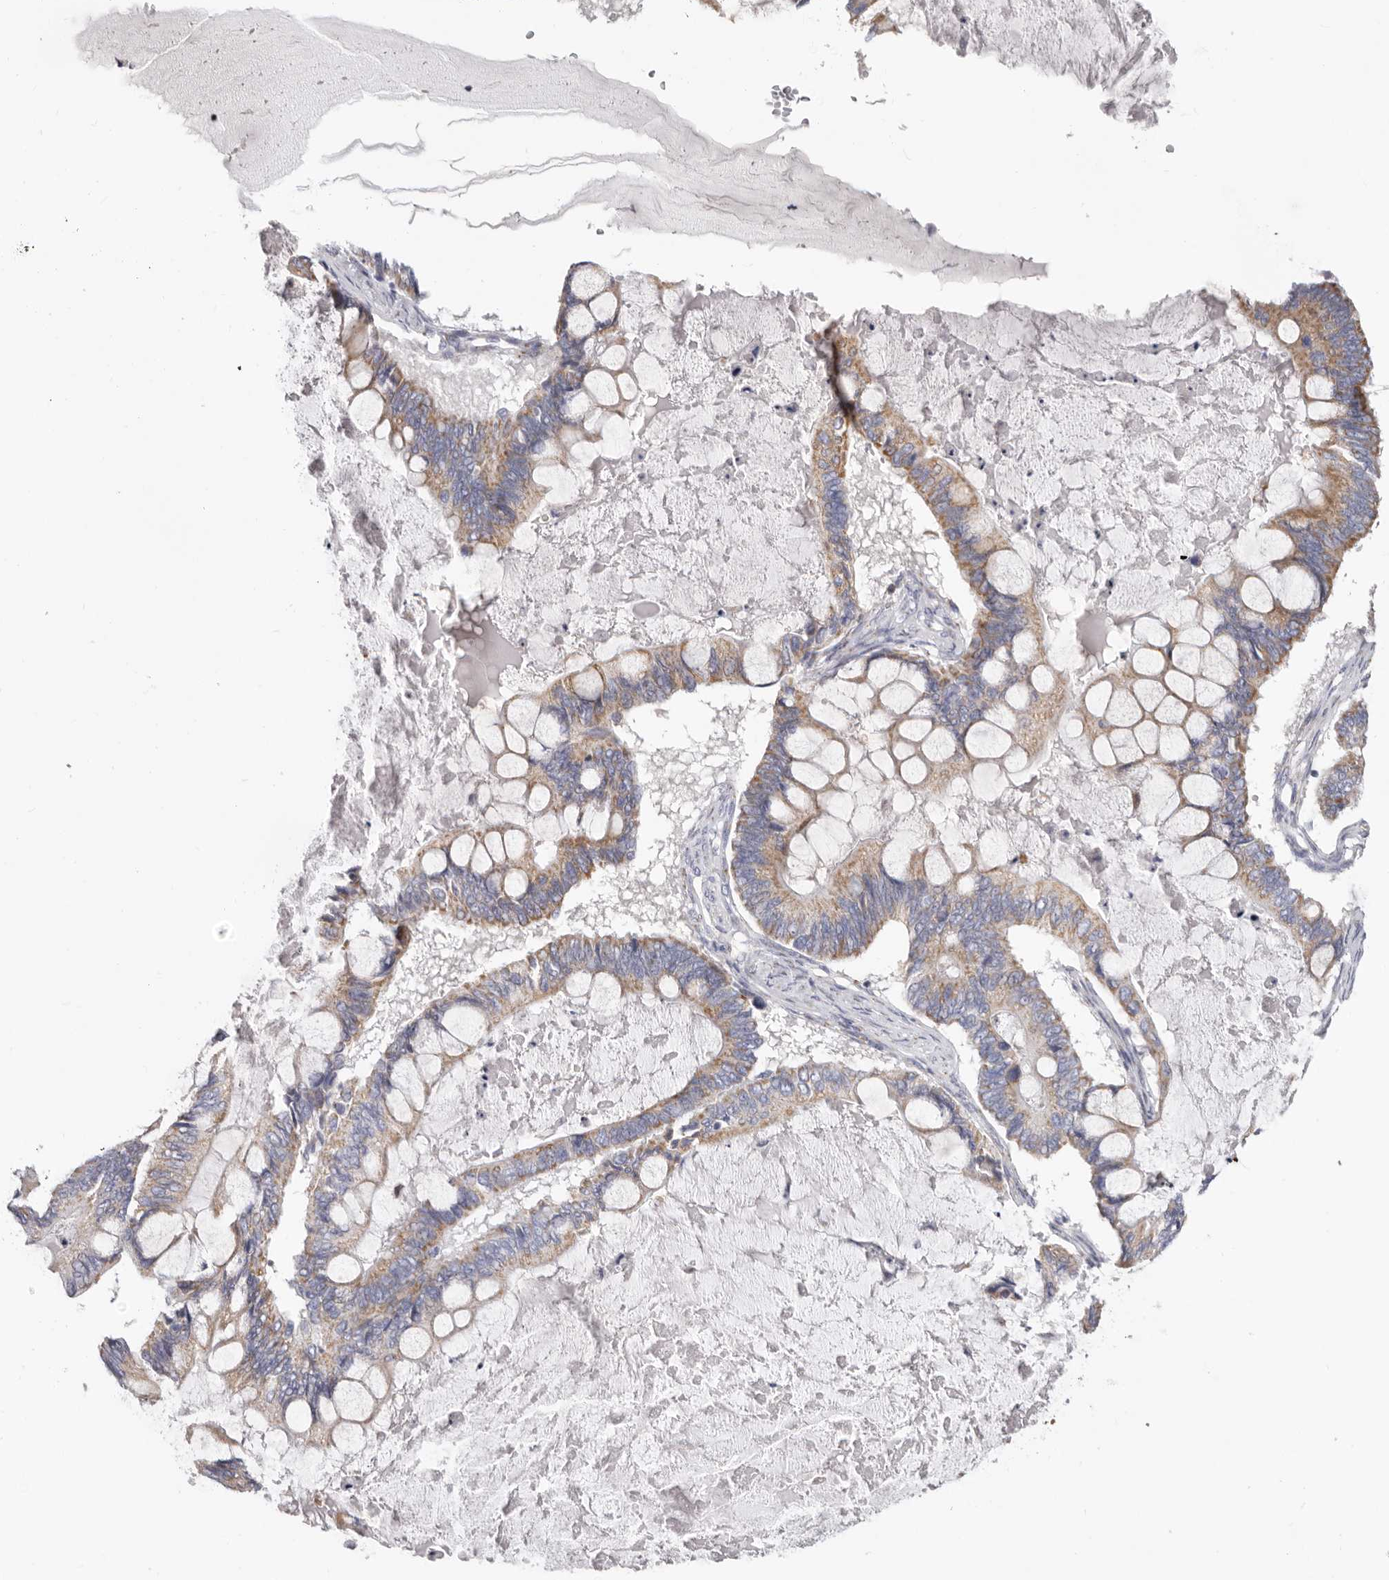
{"staining": {"intensity": "moderate", "quantity": ">75%", "location": "cytoplasmic/membranous"}, "tissue": "ovarian cancer", "cell_type": "Tumor cells", "image_type": "cancer", "snomed": [{"axis": "morphology", "description": "Cystadenocarcinoma, mucinous, NOS"}, {"axis": "topography", "description": "Ovary"}], "caption": "Immunohistochemistry of human ovarian cancer shows medium levels of moderate cytoplasmic/membranous expression in about >75% of tumor cells.", "gene": "RSPO2", "patient": {"sex": "female", "age": 61}}